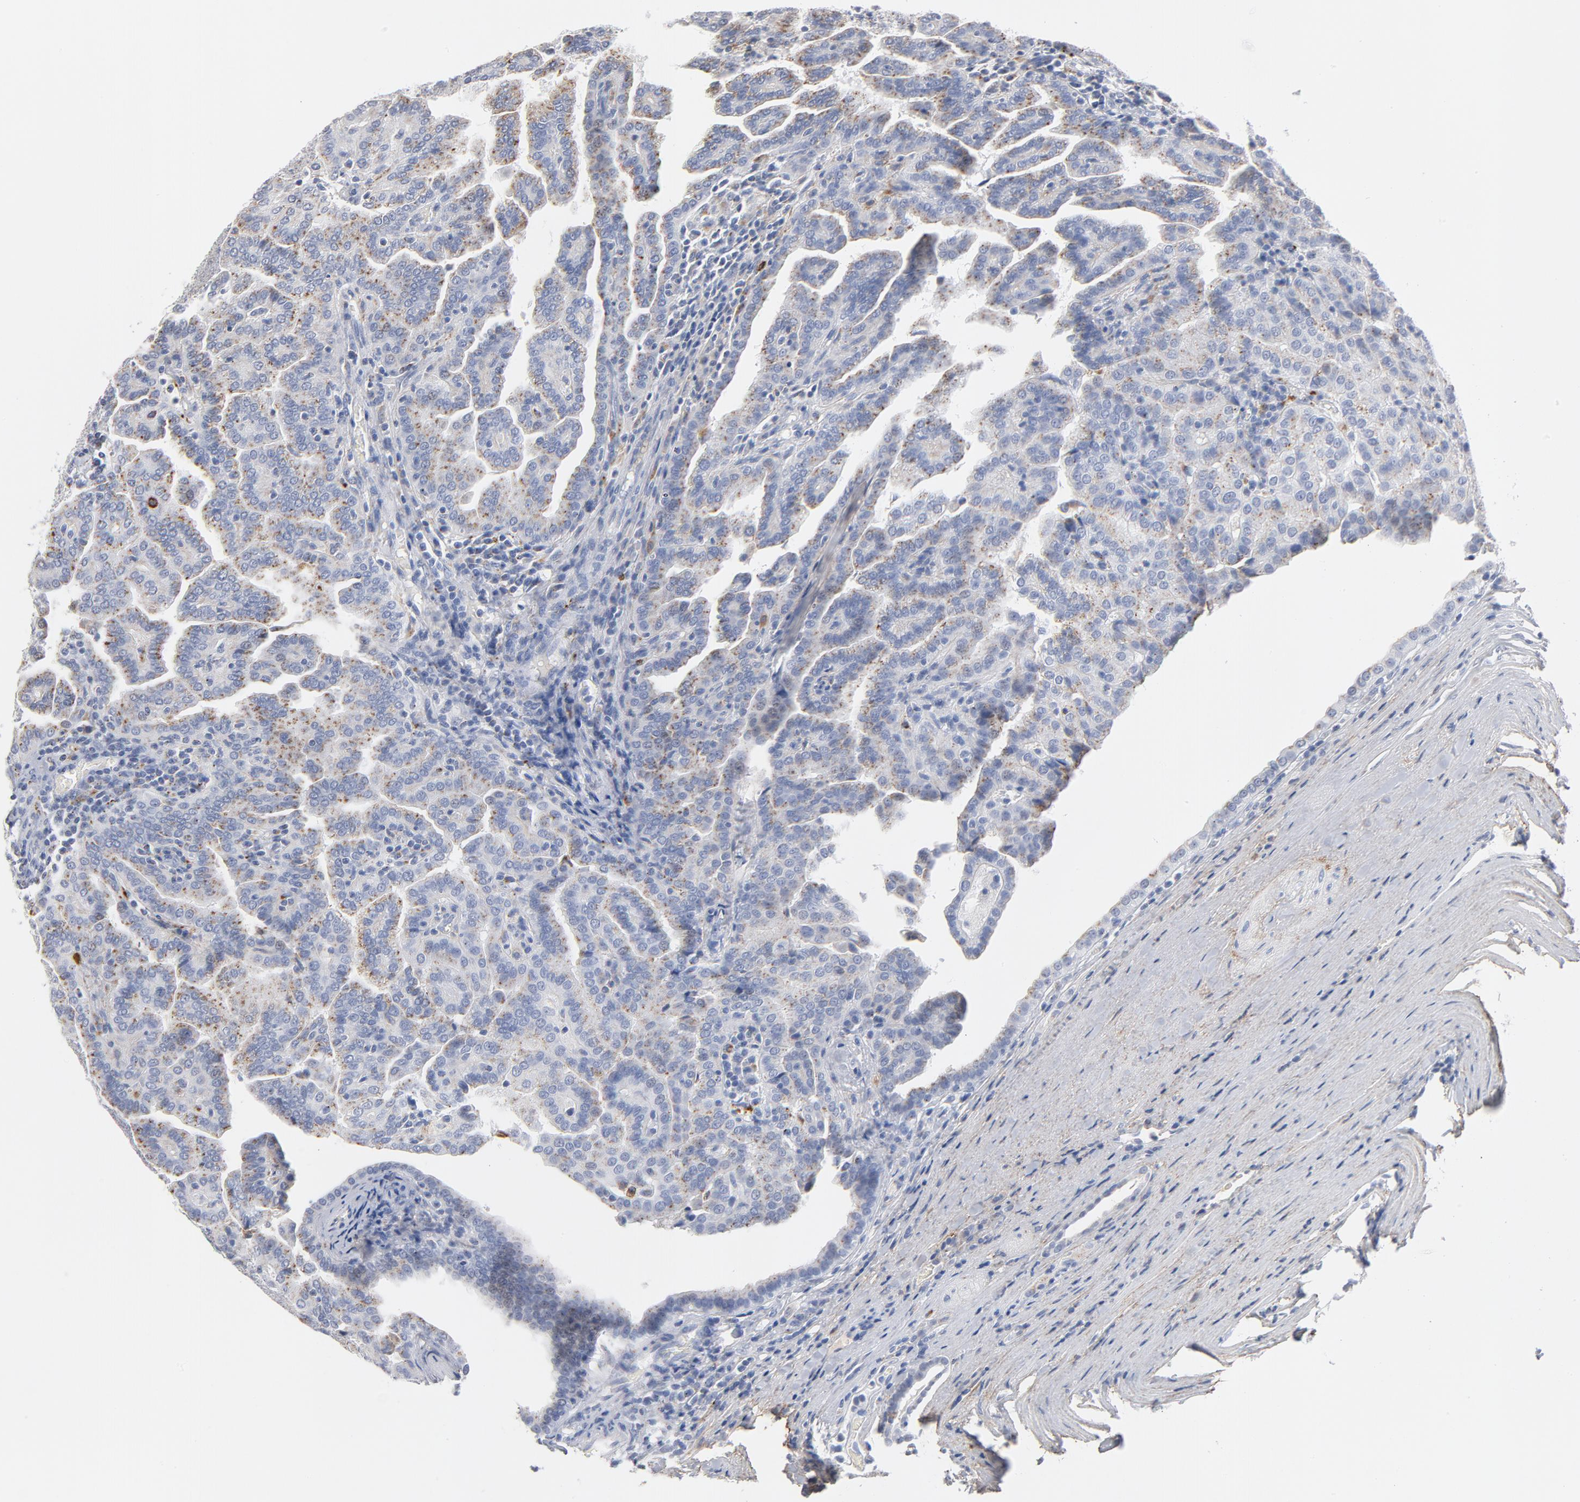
{"staining": {"intensity": "weak", "quantity": ">75%", "location": "cytoplasmic/membranous"}, "tissue": "renal cancer", "cell_type": "Tumor cells", "image_type": "cancer", "snomed": [{"axis": "morphology", "description": "Adenocarcinoma, NOS"}, {"axis": "topography", "description": "Kidney"}], "caption": "DAB immunohistochemical staining of renal cancer (adenocarcinoma) exhibits weak cytoplasmic/membranous protein positivity in about >75% of tumor cells.", "gene": "LTBP2", "patient": {"sex": "male", "age": 61}}